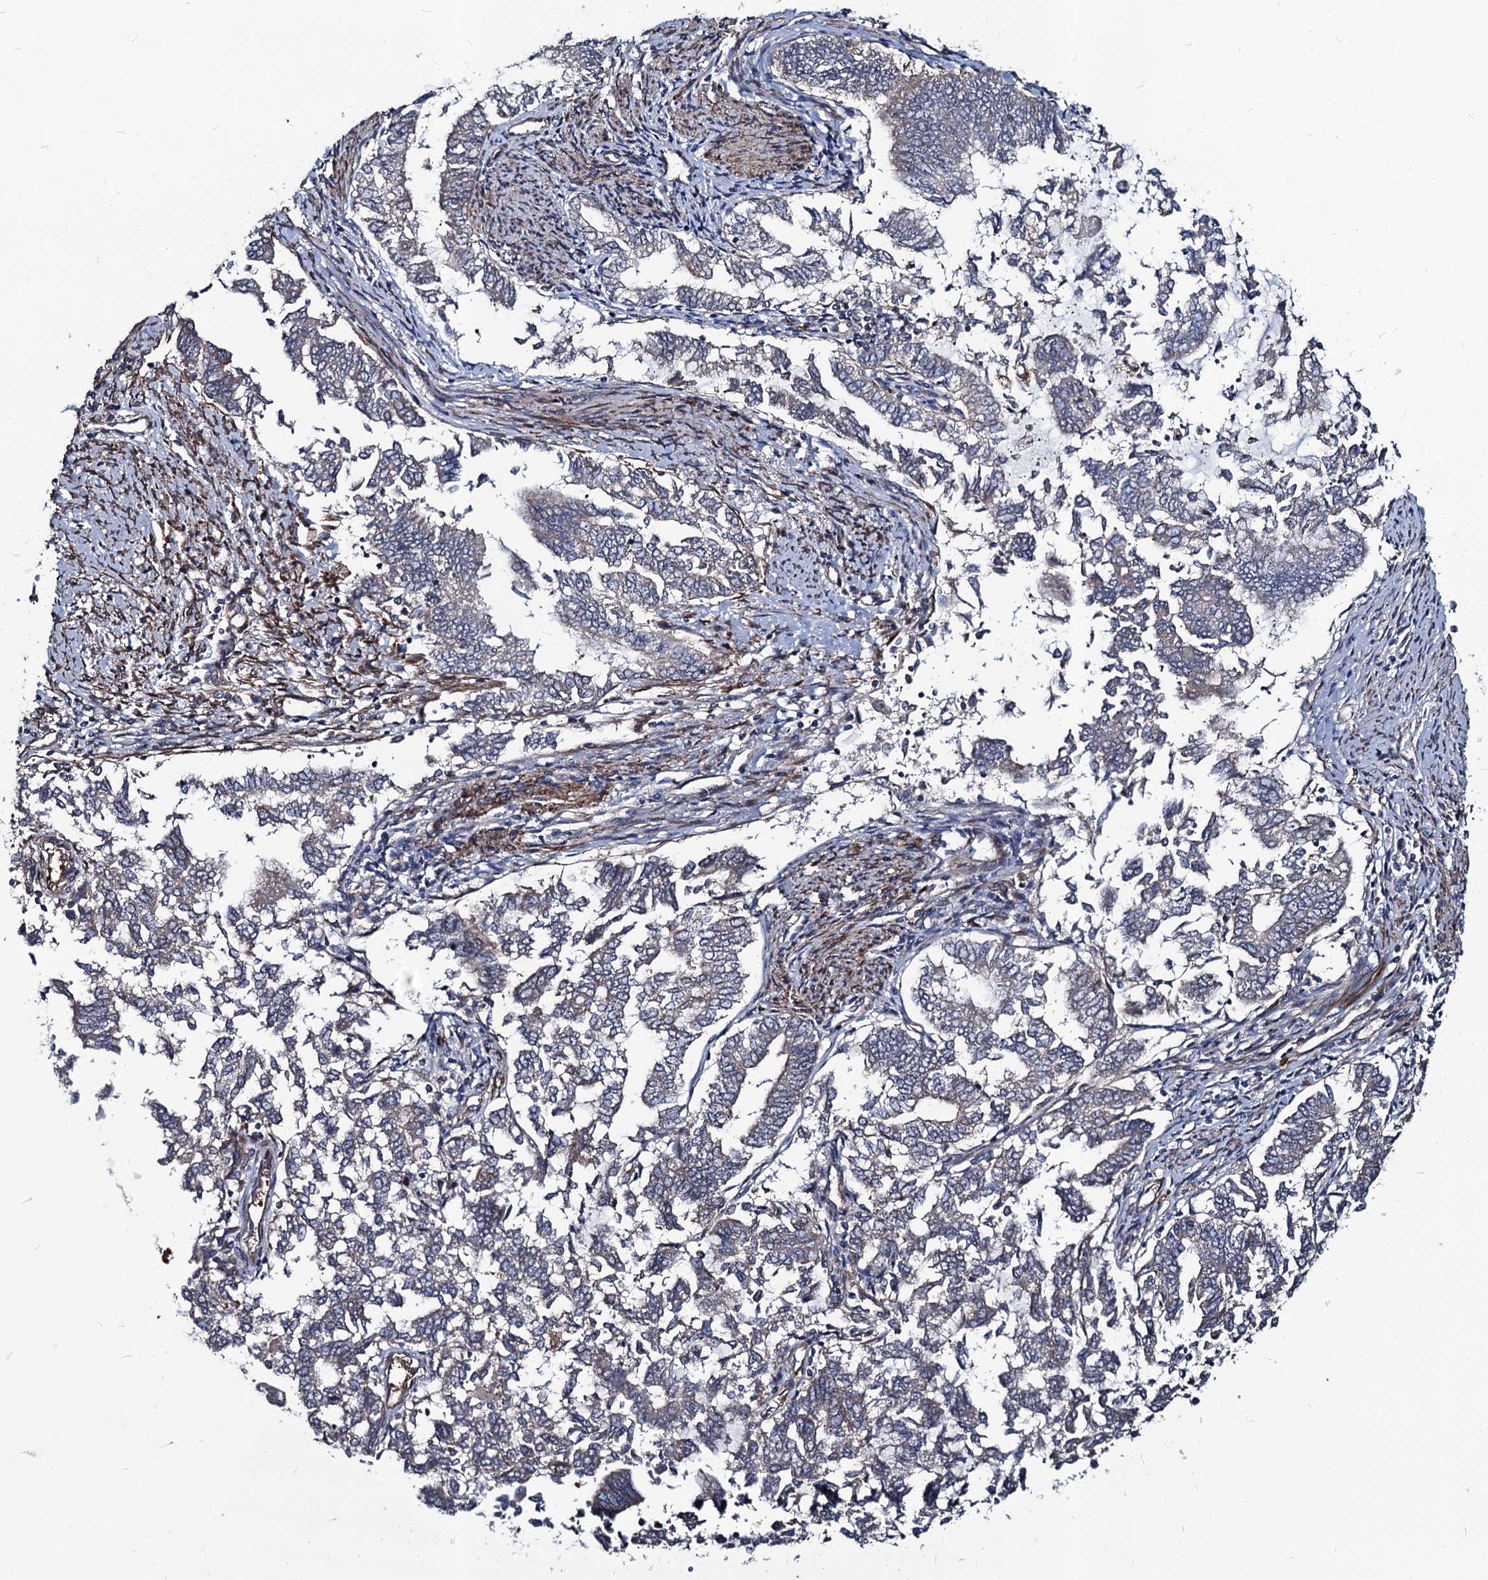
{"staining": {"intensity": "negative", "quantity": "none", "location": "none"}, "tissue": "endometrial cancer", "cell_type": "Tumor cells", "image_type": "cancer", "snomed": [{"axis": "morphology", "description": "Adenocarcinoma, NOS"}, {"axis": "topography", "description": "Endometrium"}], "caption": "Histopathology image shows no significant protein staining in tumor cells of adenocarcinoma (endometrial). (DAB IHC, high magnification).", "gene": "KXD1", "patient": {"sex": "female", "age": 79}}